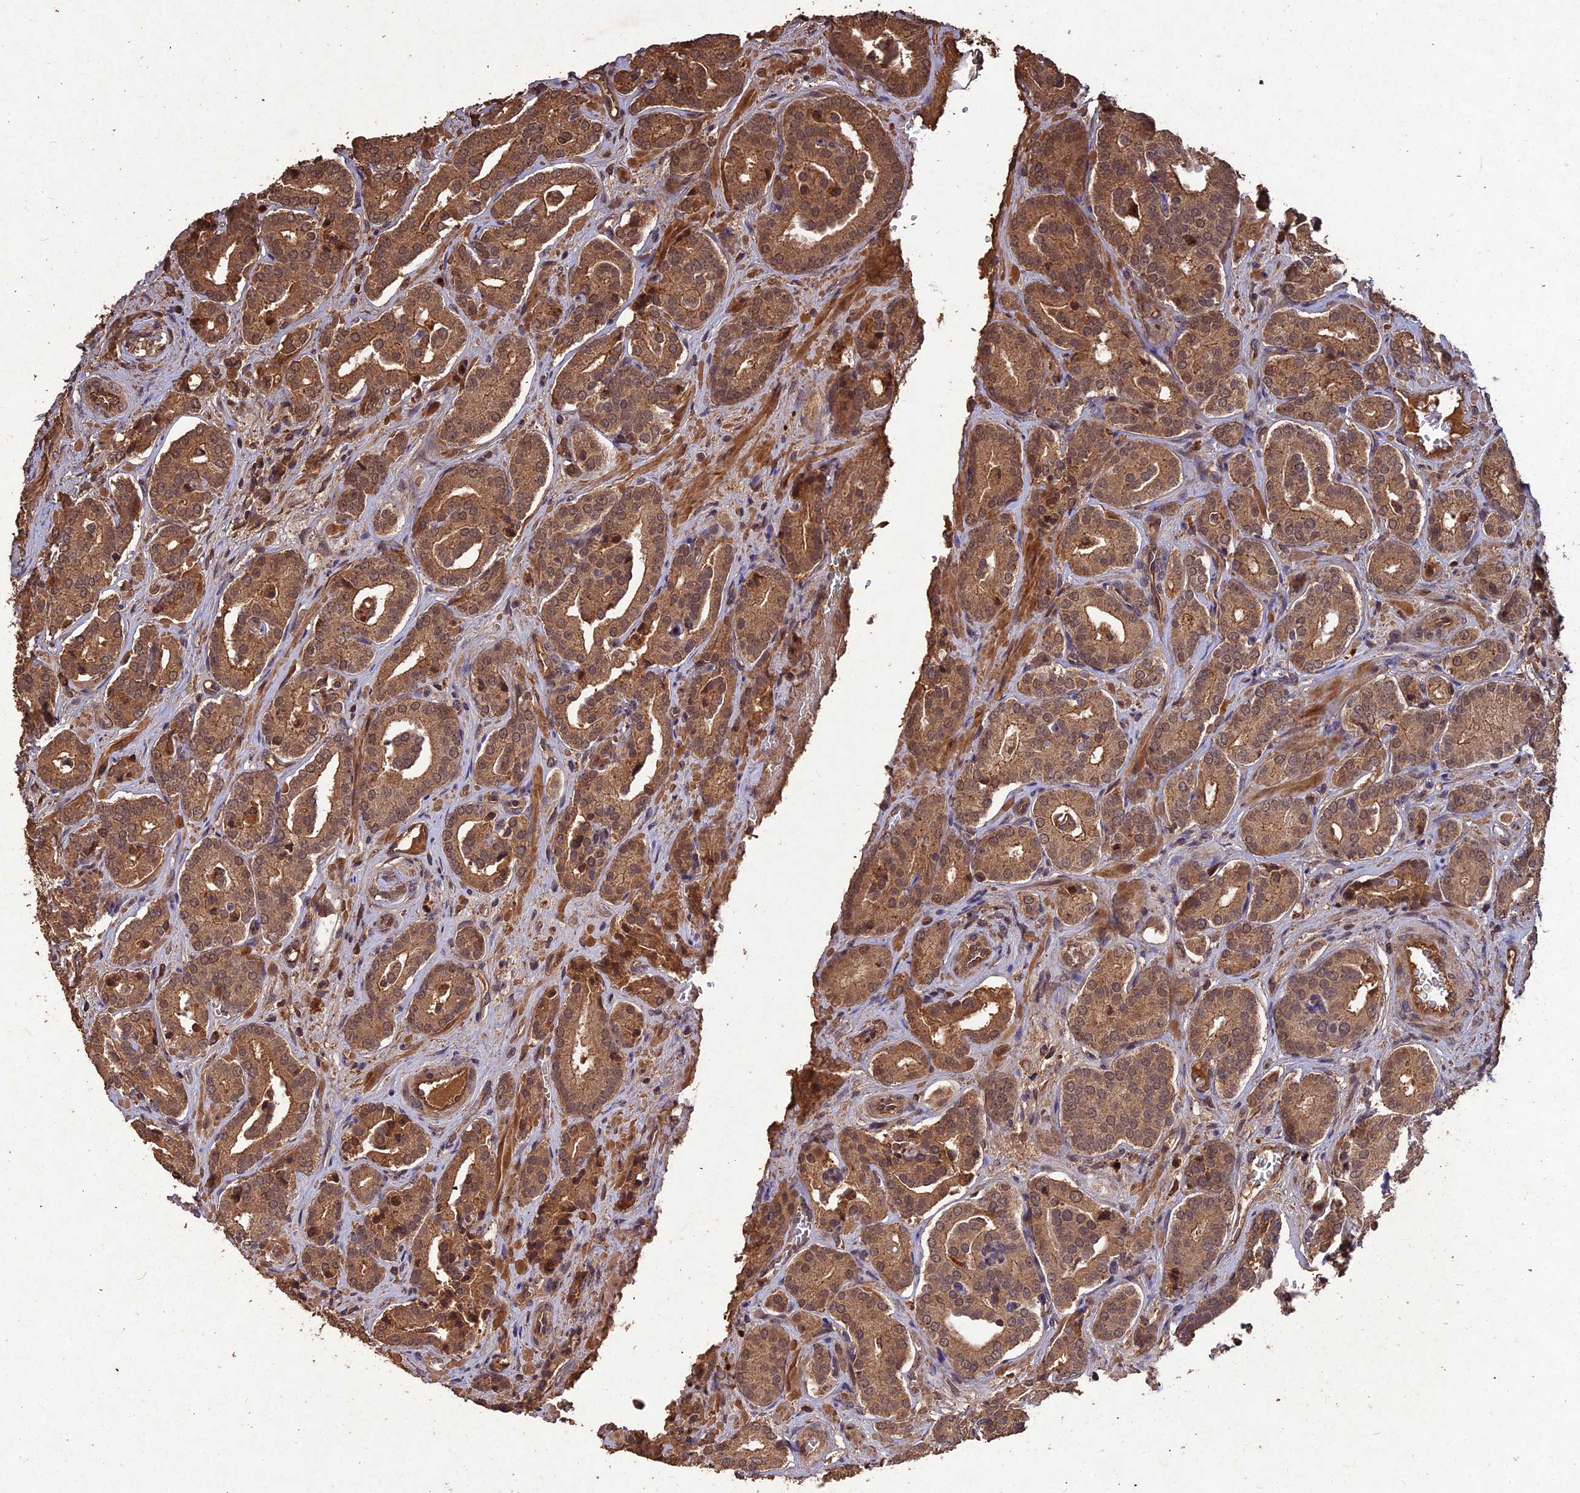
{"staining": {"intensity": "strong", "quantity": ">75%", "location": "cytoplasmic/membranous"}, "tissue": "prostate cancer", "cell_type": "Tumor cells", "image_type": "cancer", "snomed": [{"axis": "morphology", "description": "Adenocarcinoma, High grade"}, {"axis": "topography", "description": "Prostate"}], "caption": "Immunohistochemistry (IHC) of prostate cancer (adenocarcinoma (high-grade)) demonstrates high levels of strong cytoplasmic/membranous staining in about >75% of tumor cells.", "gene": "SYMPK", "patient": {"sex": "male", "age": 66}}